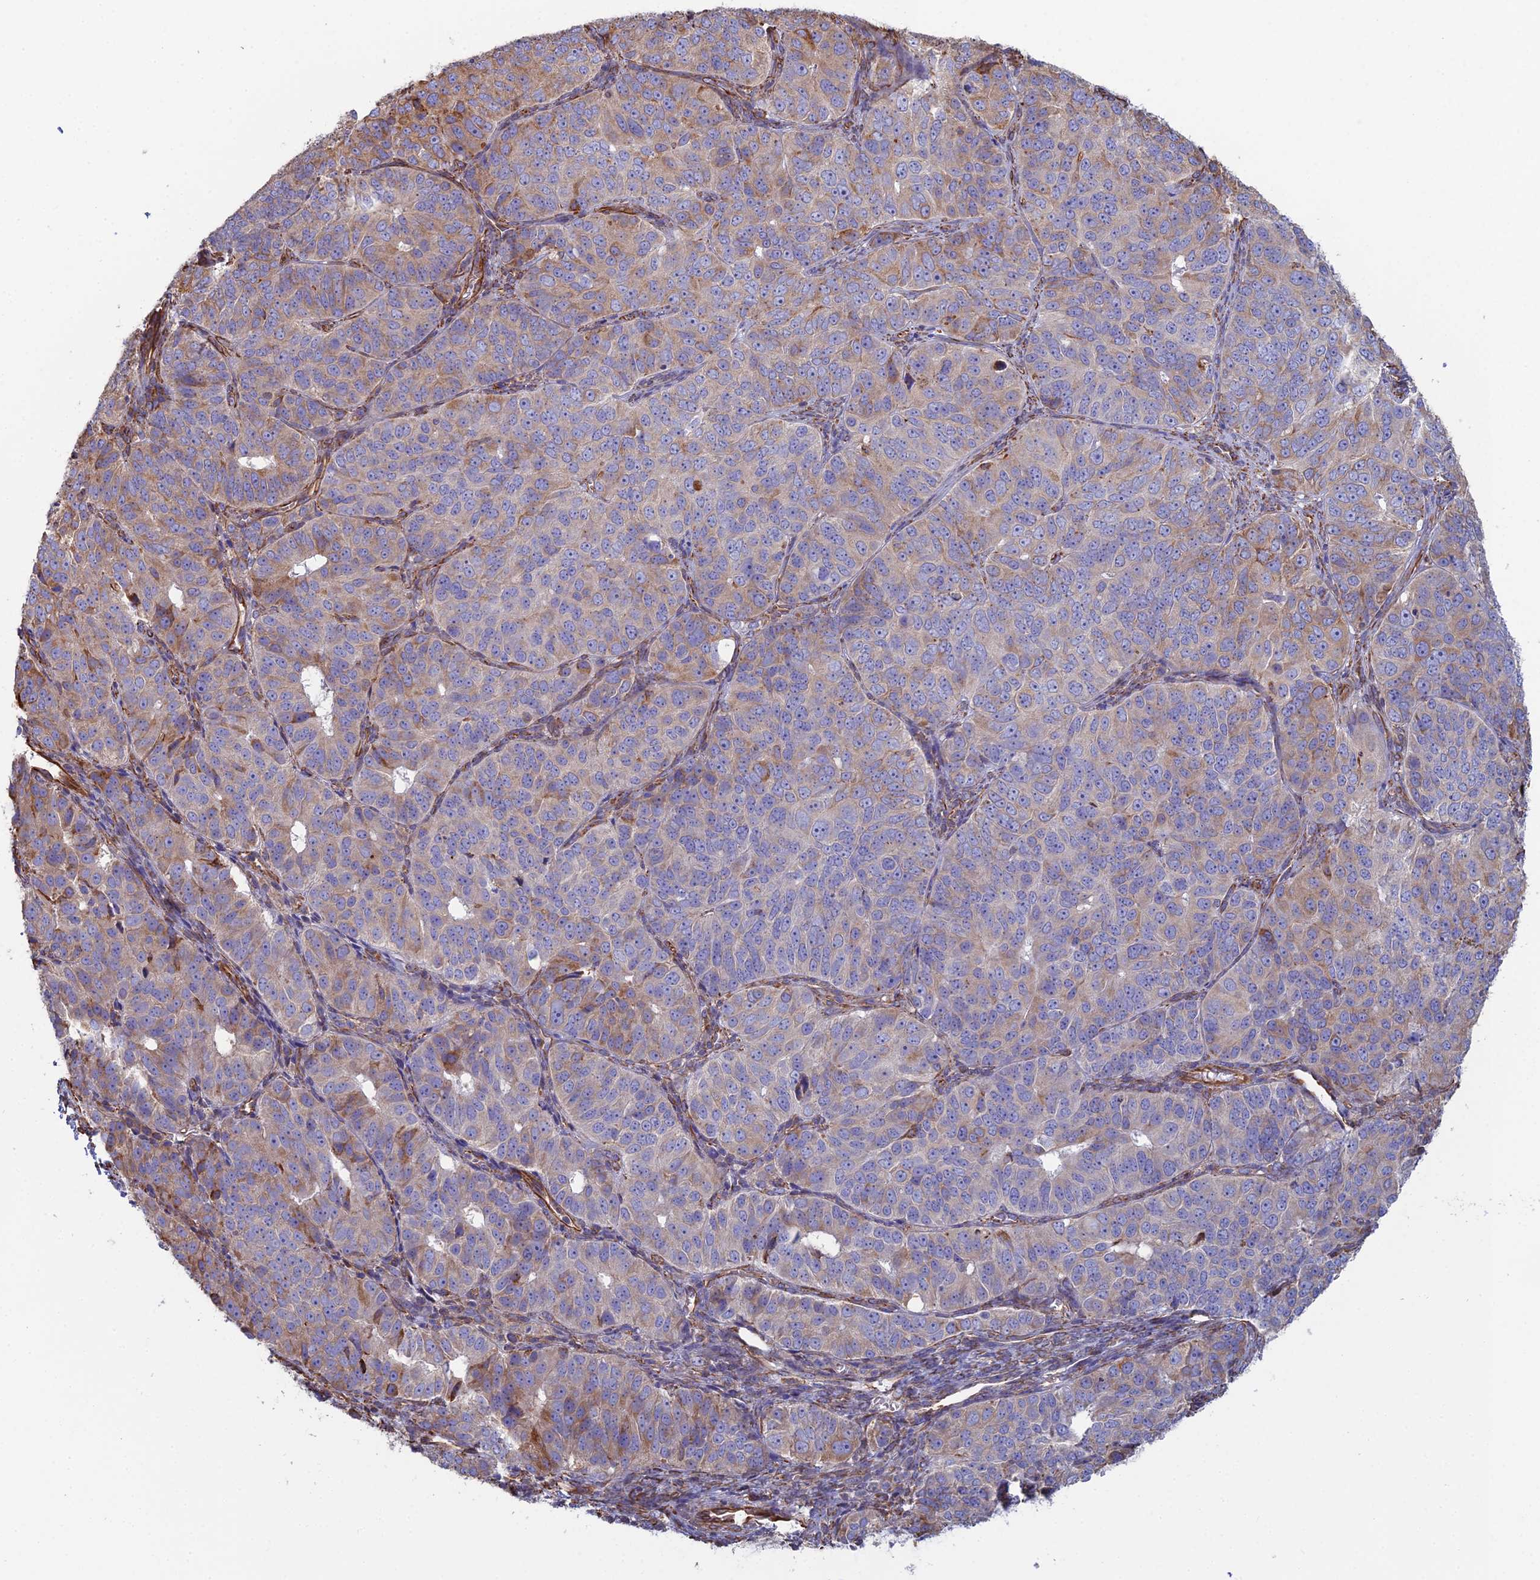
{"staining": {"intensity": "moderate", "quantity": "<25%", "location": "cytoplasmic/membranous"}, "tissue": "ovarian cancer", "cell_type": "Tumor cells", "image_type": "cancer", "snomed": [{"axis": "morphology", "description": "Carcinoma, endometroid"}, {"axis": "topography", "description": "Ovary"}], "caption": "Approximately <25% of tumor cells in human endometroid carcinoma (ovarian) reveal moderate cytoplasmic/membranous protein positivity as visualized by brown immunohistochemical staining.", "gene": "CLVS2", "patient": {"sex": "female", "age": 51}}